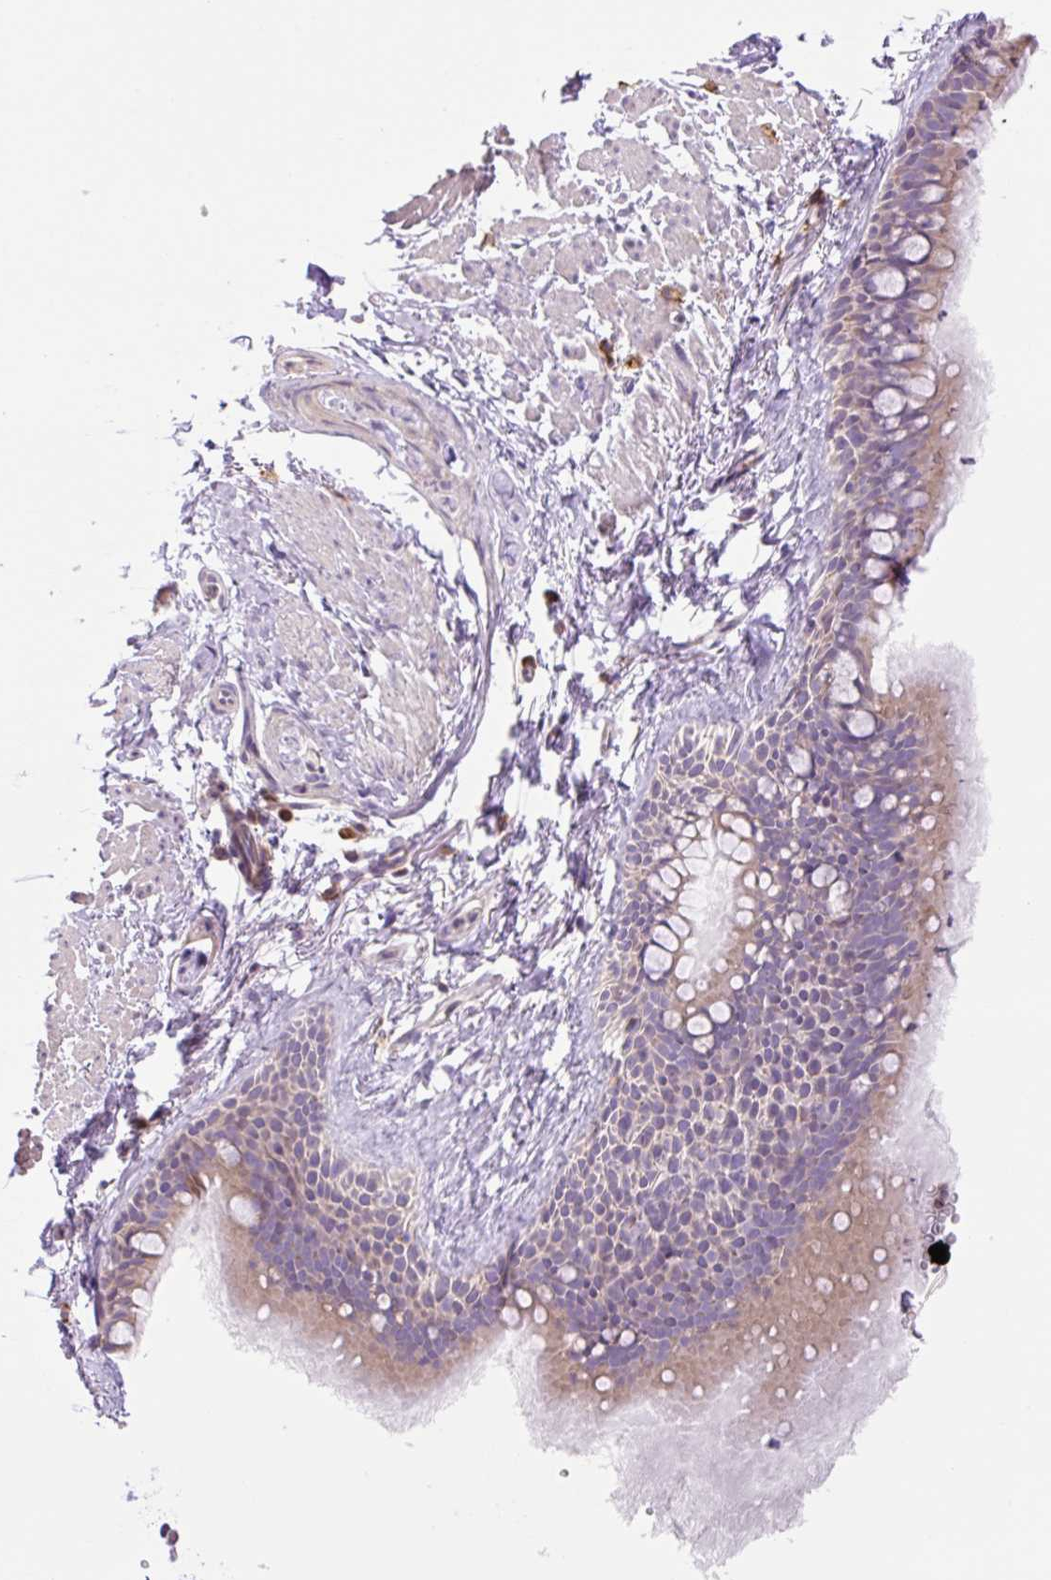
{"staining": {"intensity": "weak", "quantity": "25%-75%", "location": "cytoplasmic/membranous"}, "tissue": "bronchus", "cell_type": "Respiratory epithelial cells", "image_type": "normal", "snomed": [{"axis": "morphology", "description": "Normal tissue, NOS"}, {"axis": "topography", "description": "Lymph node"}, {"axis": "topography", "description": "Cartilage tissue"}, {"axis": "topography", "description": "Bronchus"}], "caption": "Protein staining of normal bronchus shows weak cytoplasmic/membranous positivity in approximately 25%-75% of respiratory epithelial cells.", "gene": "GRID2", "patient": {"sex": "female", "age": 70}}